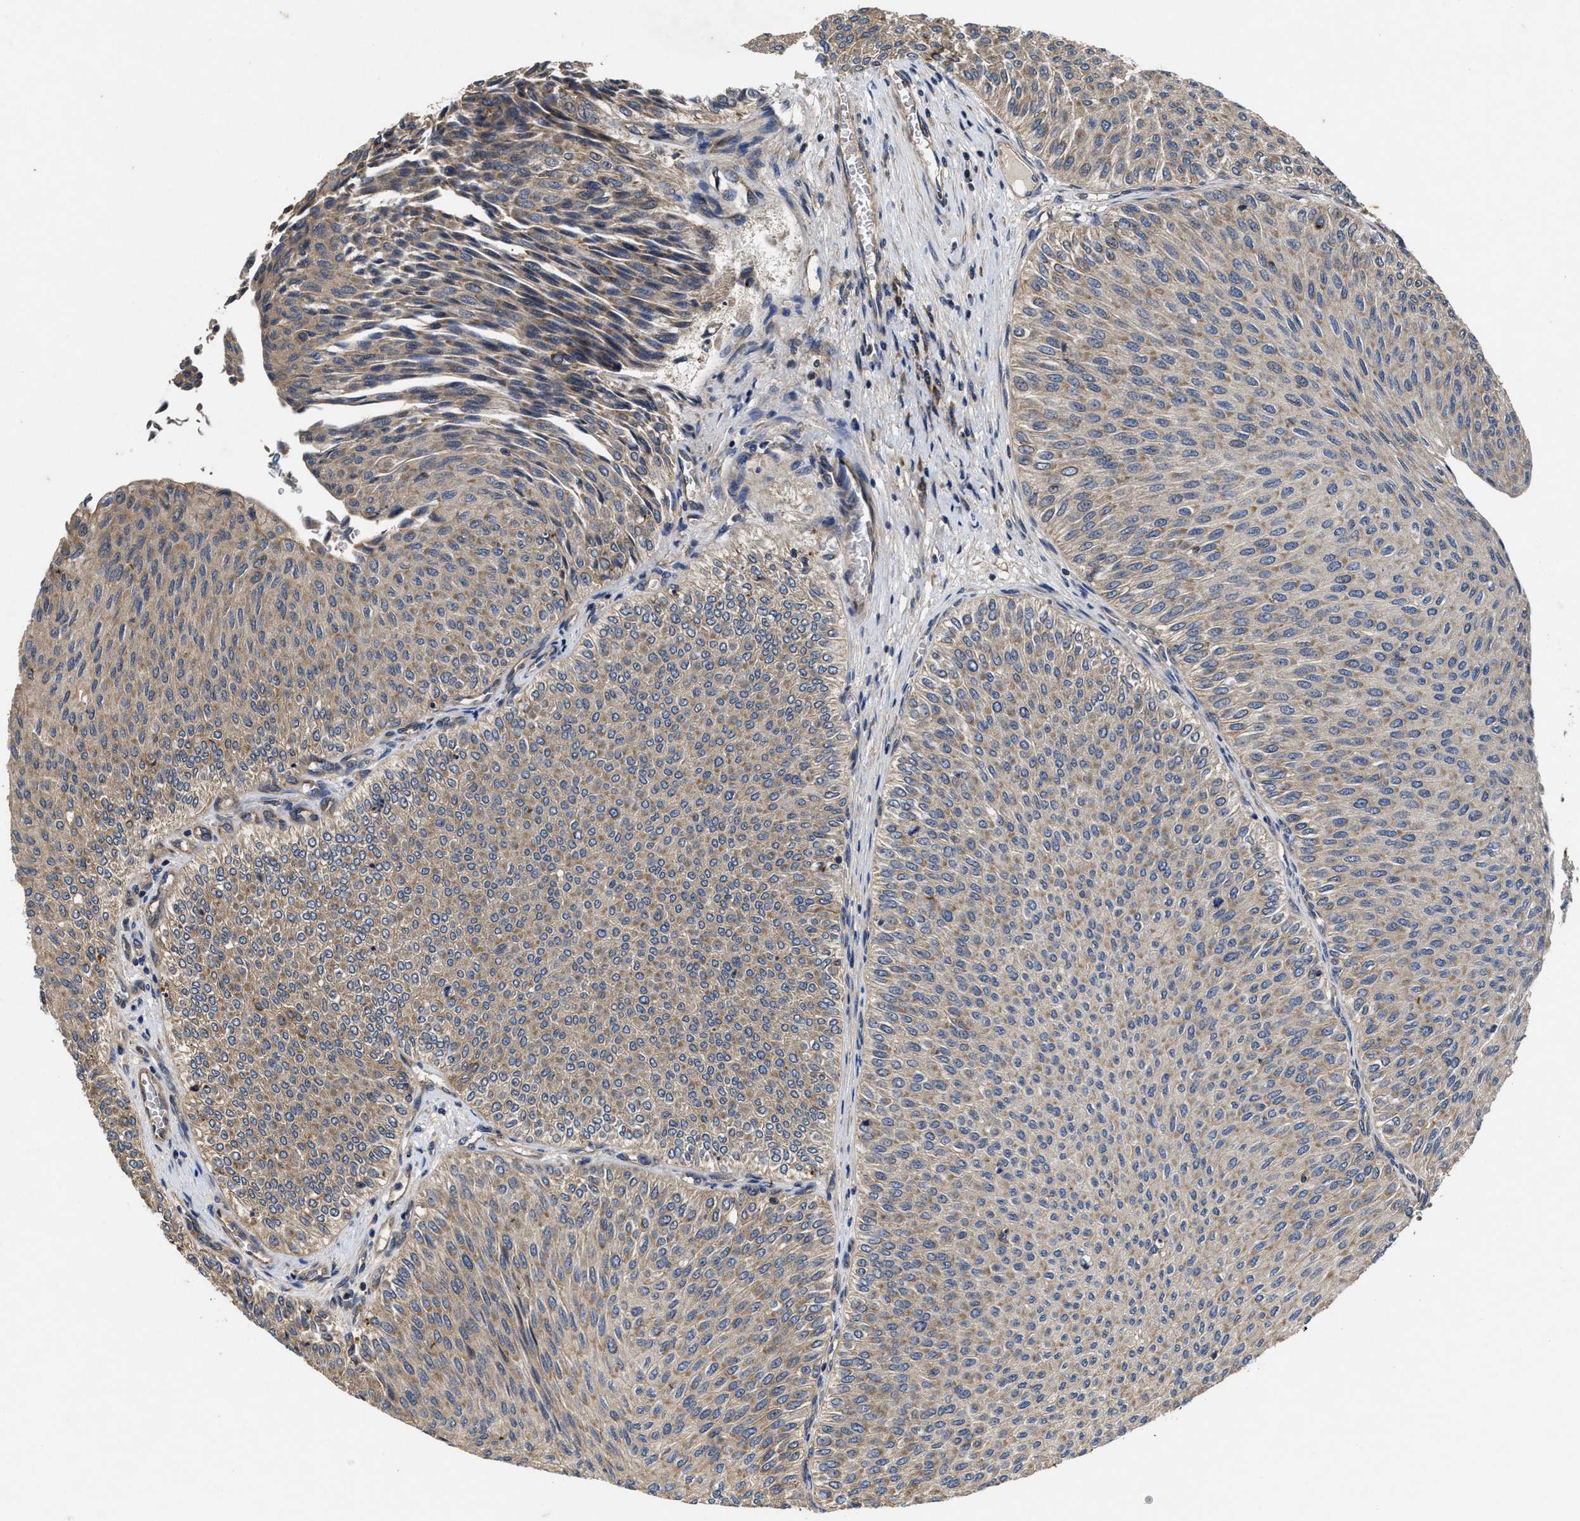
{"staining": {"intensity": "weak", "quantity": ">75%", "location": "cytoplasmic/membranous"}, "tissue": "urothelial cancer", "cell_type": "Tumor cells", "image_type": "cancer", "snomed": [{"axis": "morphology", "description": "Urothelial carcinoma, Low grade"}, {"axis": "topography", "description": "Urinary bladder"}], "caption": "There is low levels of weak cytoplasmic/membranous staining in tumor cells of low-grade urothelial carcinoma, as demonstrated by immunohistochemical staining (brown color).", "gene": "EFNA4", "patient": {"sex": "male", "age": 78}}